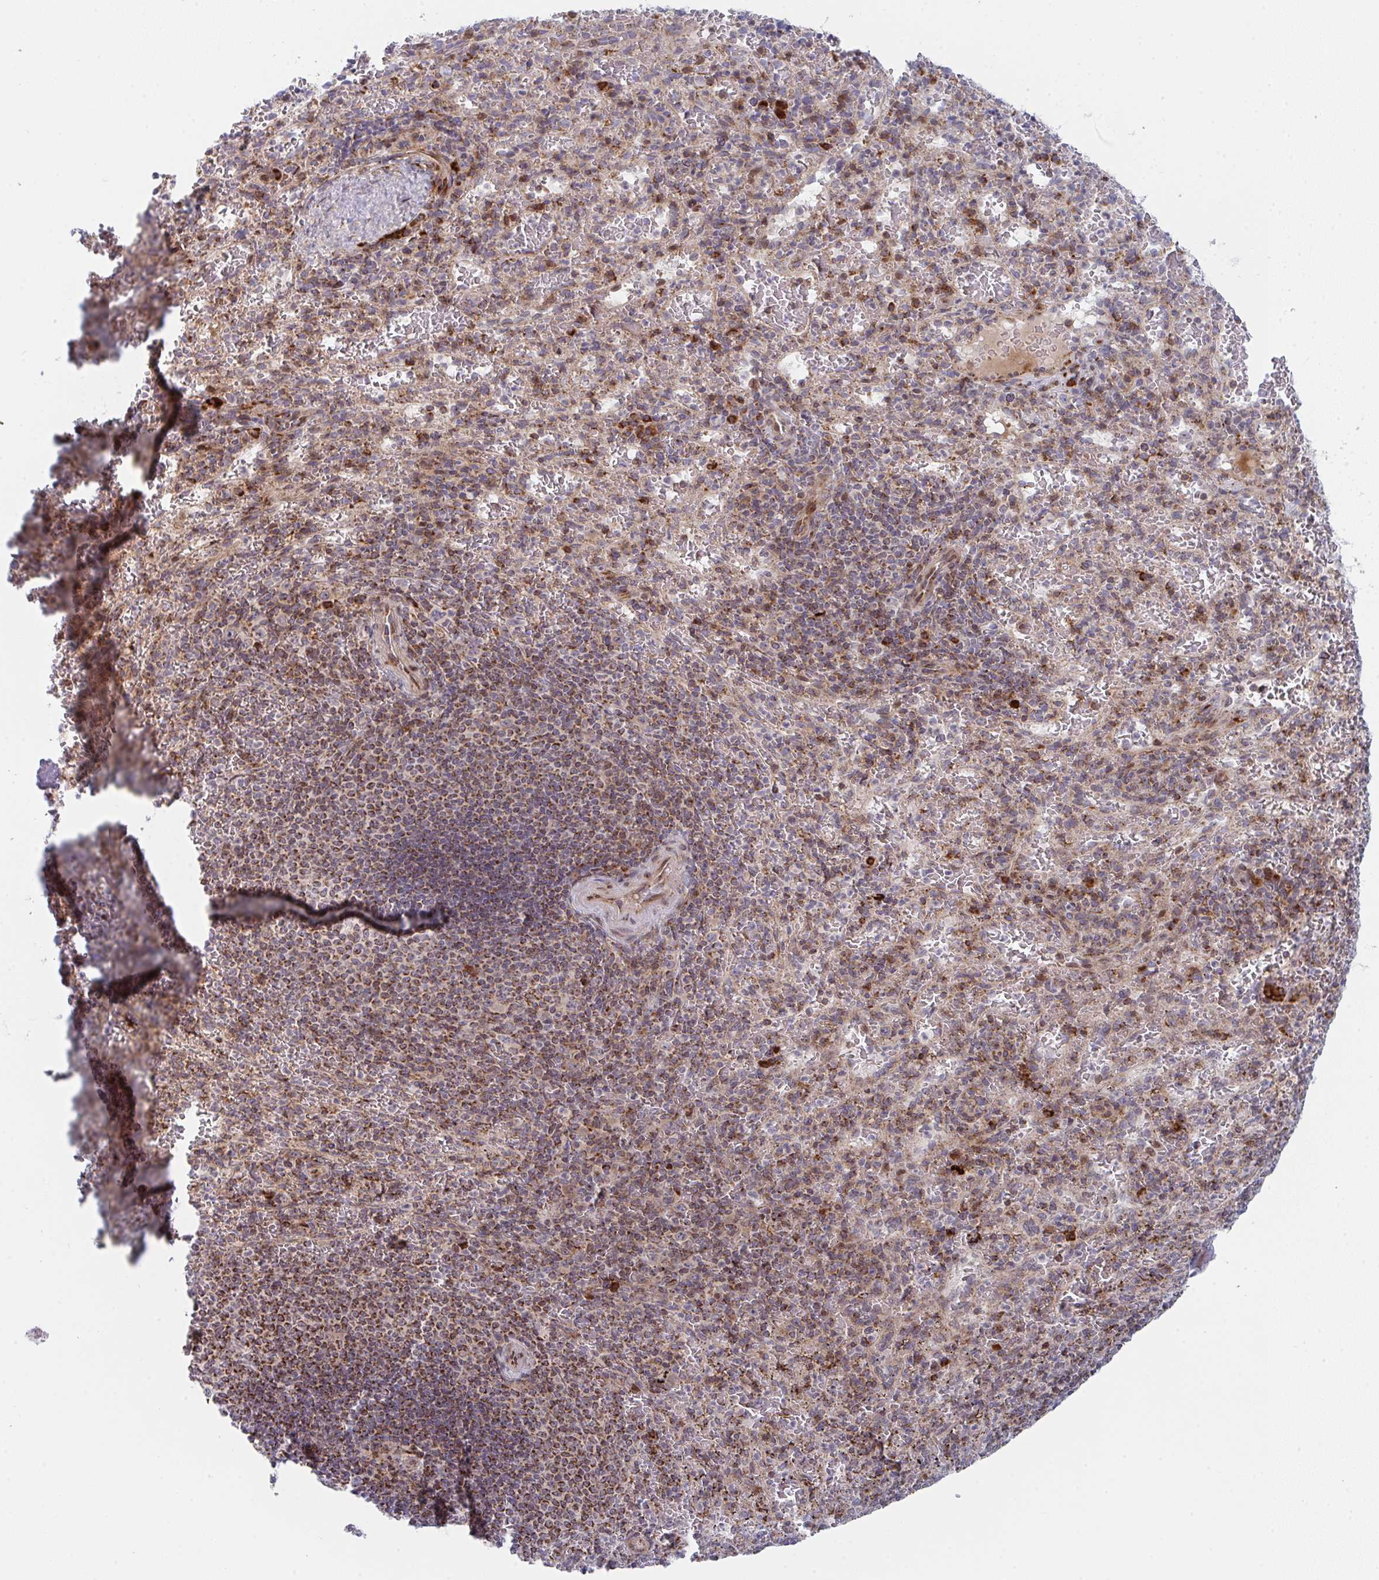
{"staining": {"intensity": "moderate", "quantity": "25%-75%", "location": "cytoplasmic/membranous"}, "tissue": "spleen", "cell_type": "Cells in red pulp", "image_type": "normal", "snomed": [{"axis": "morphology", "description": "Normal tissue, NOS"}, {"axis": "topography", "description": "Spleen"}], "caption": "Brown immunohistochemical staining in normal human spleen demonstrates moderate cytoplasmic/membranous expression in about 25%-75% of cells in red pulp. (brown staining indicates protein expression, while blue staining denotes nuclei).", "gene": "PRKCH", "patient": {"sex": "male", "age": 57}}